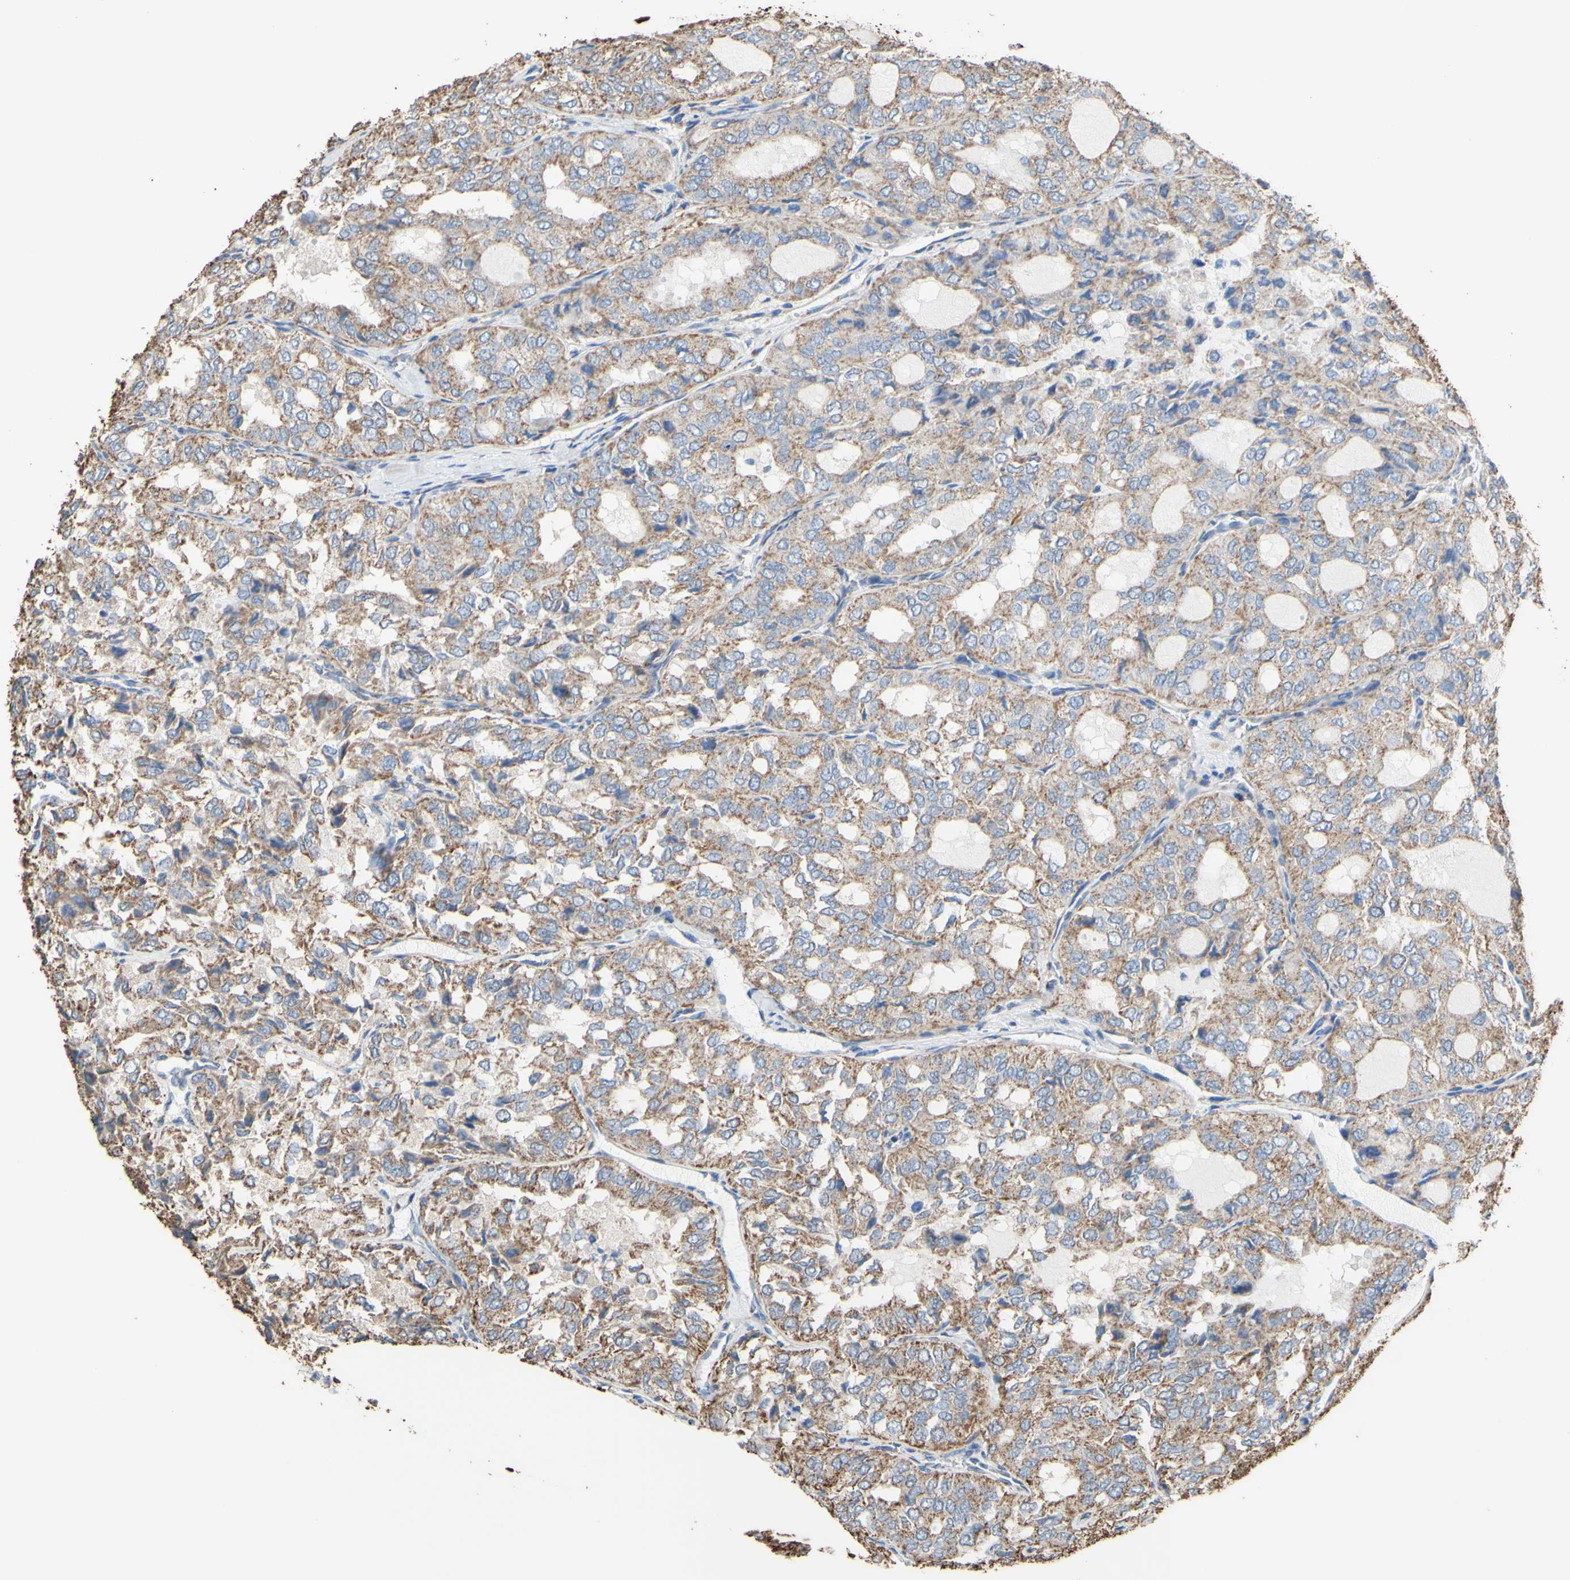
{"staining": {"intensity": "weak", "quantity": ">75%", "location": "cytoplasmic/membranous"}, "tissue": "thyroid cancer", "cell_type": "Tumor cells", "image_type": "cancer", "snomed": [{"axis": "morphology", "description": "Follicular adenoma carcinoma, NOS"}, {"axis": "topography", "description": "Thyroid gland"}], "caption": "Thyroid cancer stained with immunohistochemistry displays weak cytoplasmic/membranous expression in approximately >75% of tumor cells.", "gene": "CMKLR2", "patient": {"sex": "male", "age": 75}}